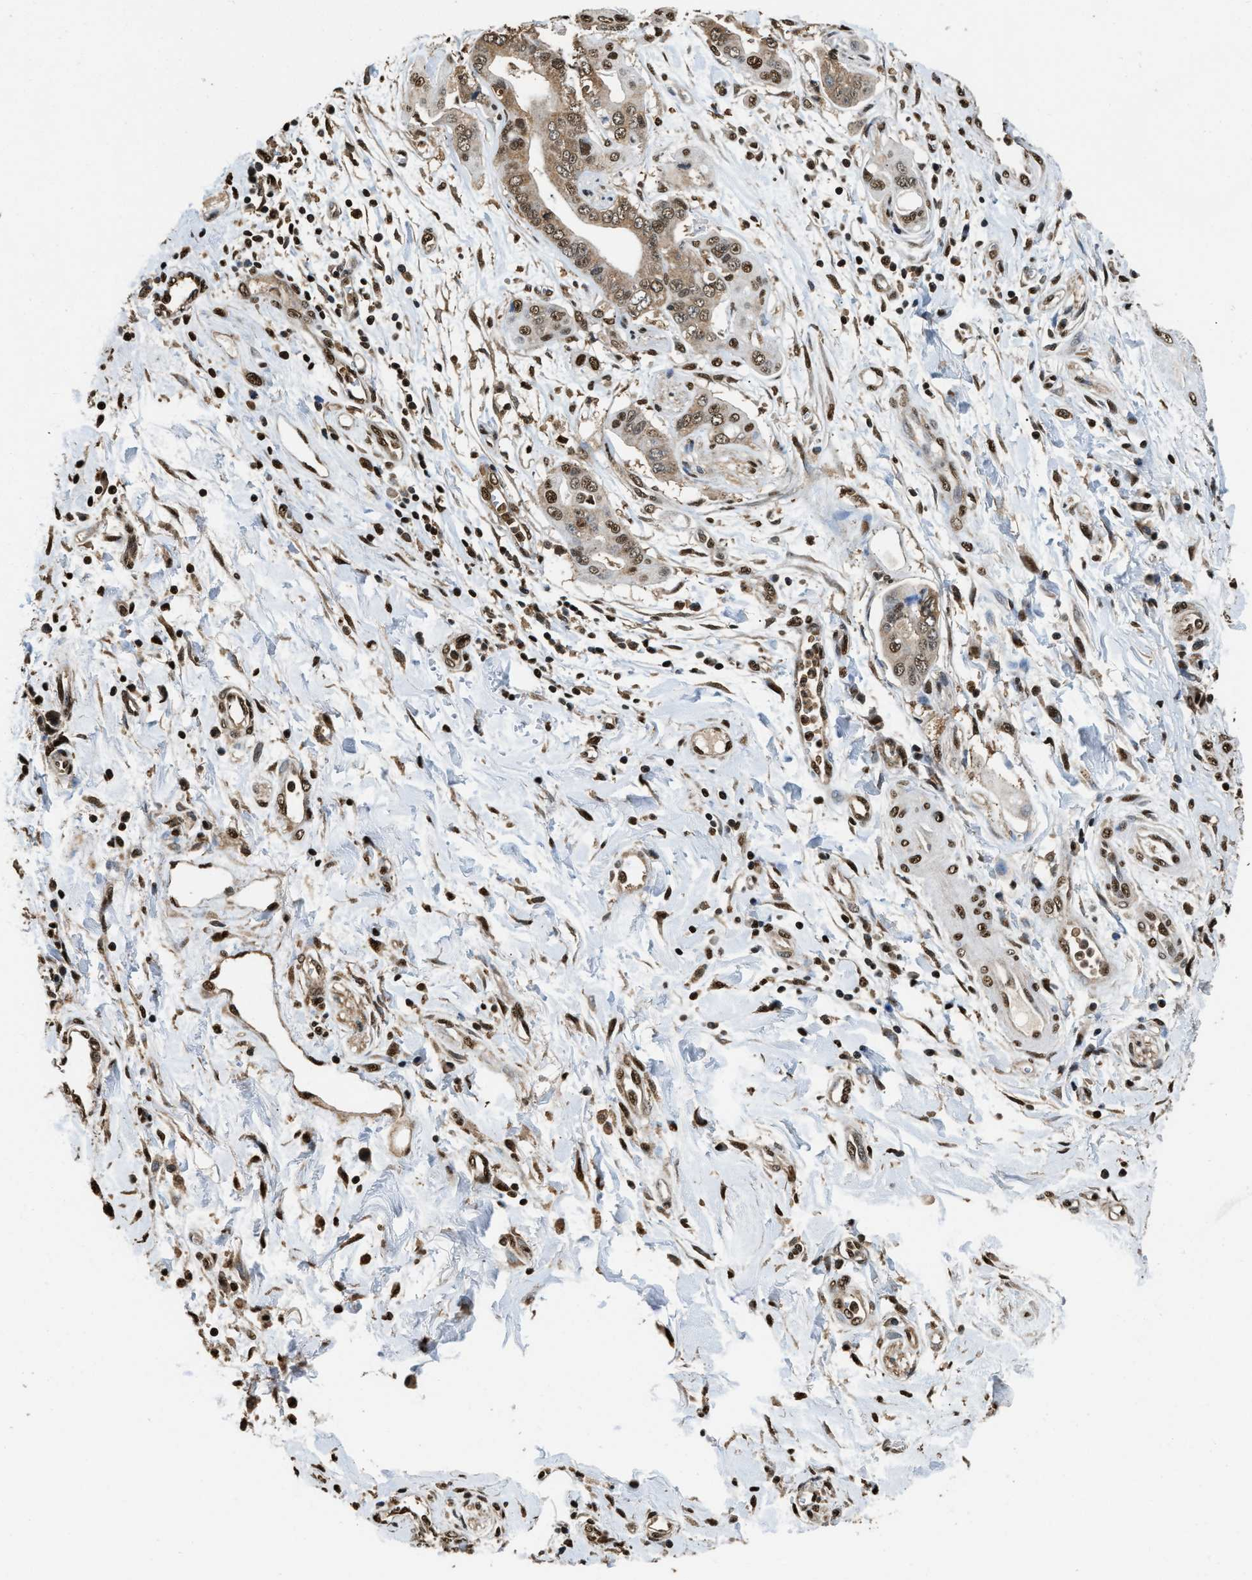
{"staining": {"intensity": "moderate", "quantity": ">75%", "location": "cytoplasmic/membranous,nuclear"}, "tissue": "pancreatic cancer", "cell_type": "Tumor cells", "image_type": "cancer", "snomed": [{"axis": "morphology", "description": "Adenocarcinoma, NOS"}, {"axis": "topography", "description": "Pancreas"}], "caption": "Immunohistochemistry (IHC) image of human pancreatic adenocarcinoma stained for a protein (brown), which displays medium levels of moderate cytoplasmic/membranous and nuclear expression in approximately >75% of tumor cells.", "gene": "GAPDH", "patient": {"sex": "female", "age": 75}}